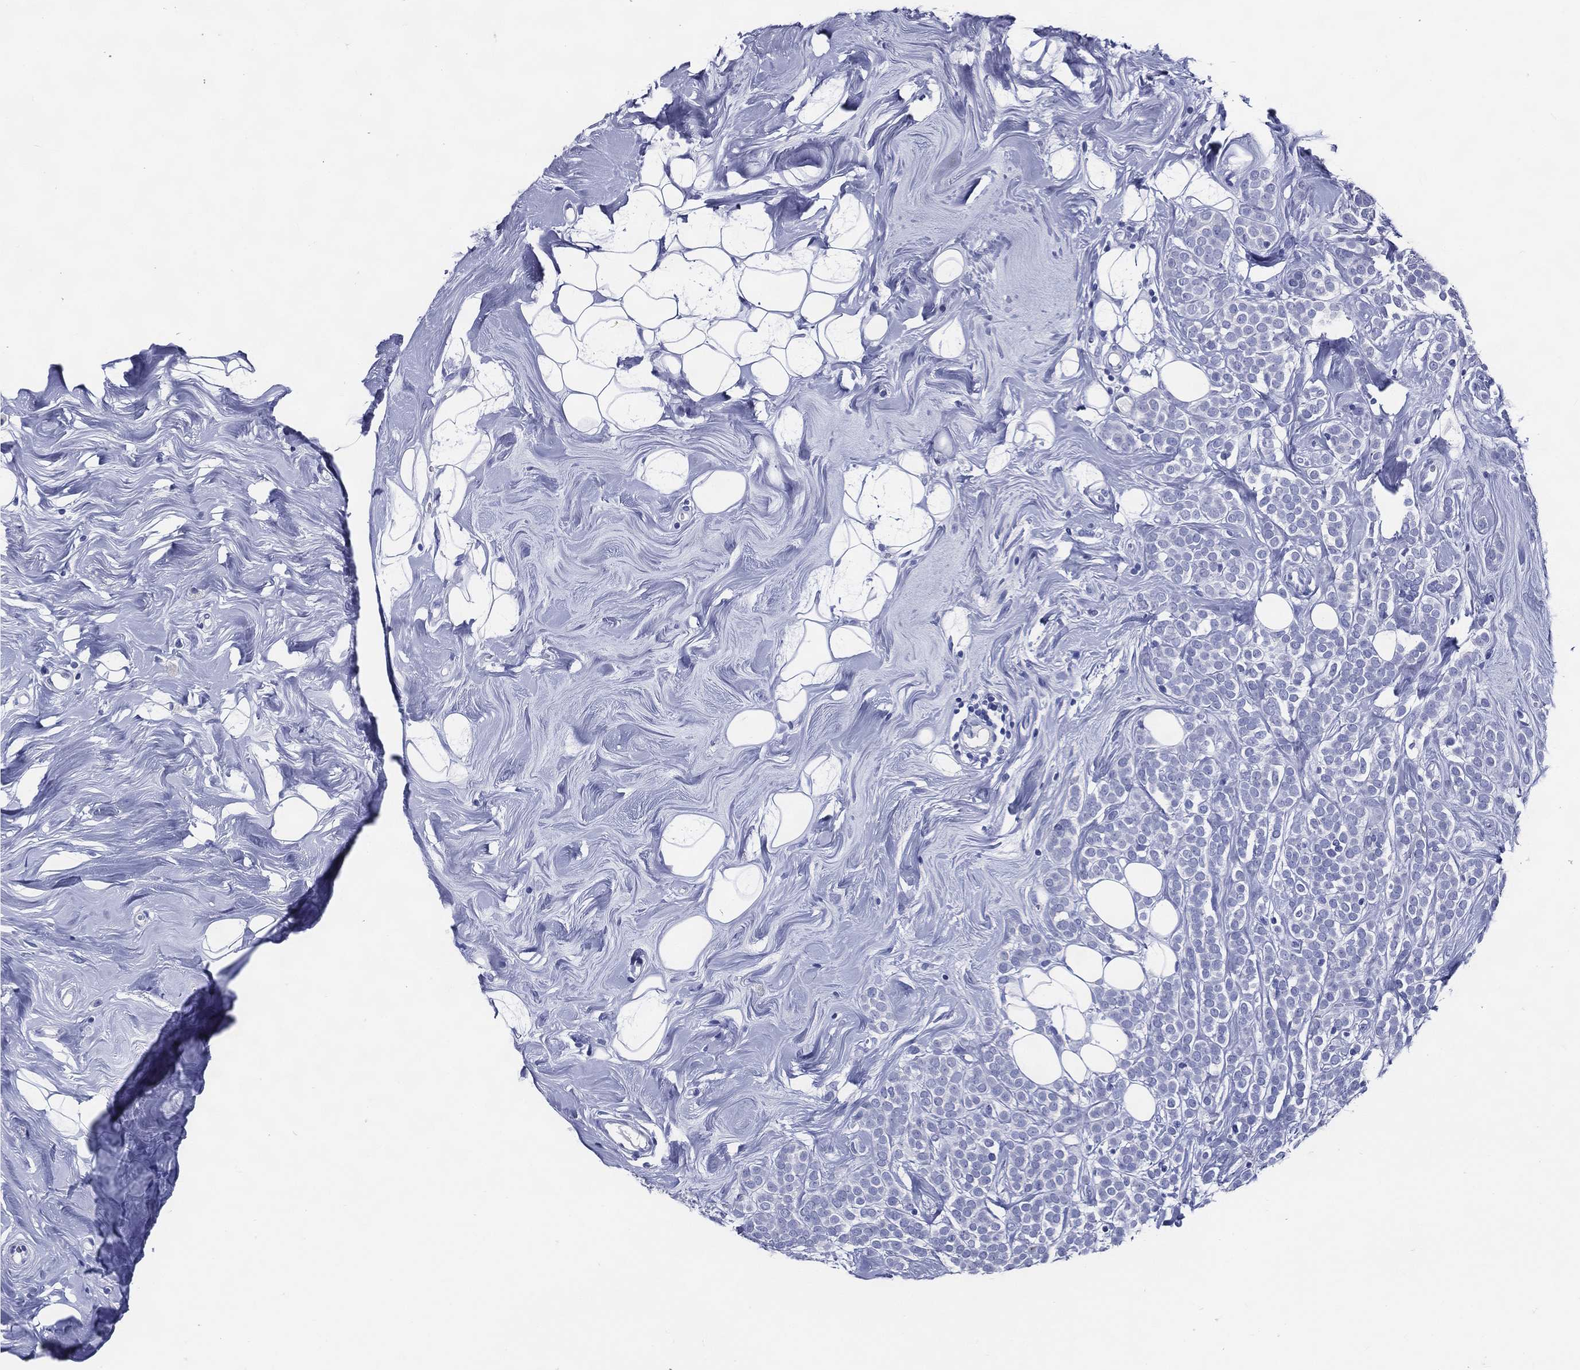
{"staining": {"intensity": "negative", "quantity": "none", "location": "none"}, "tissue": "breast cancer", "cell_type": "Tumor cells", "image_type": "cancer", "snomed": [{"axis": "morphology", "description": "Lobular carcinoma"}, {"axis": "topography", "description": "Breast"}], "caption": "IHC image of neoplastic tissue: human breast cancer stained with DAB (3,3'-diaminobenzidine) exhibits no significant protein staining in tumor cells.", "gene": "ACE2", "patient": {"sex": "female", "age": 49}}